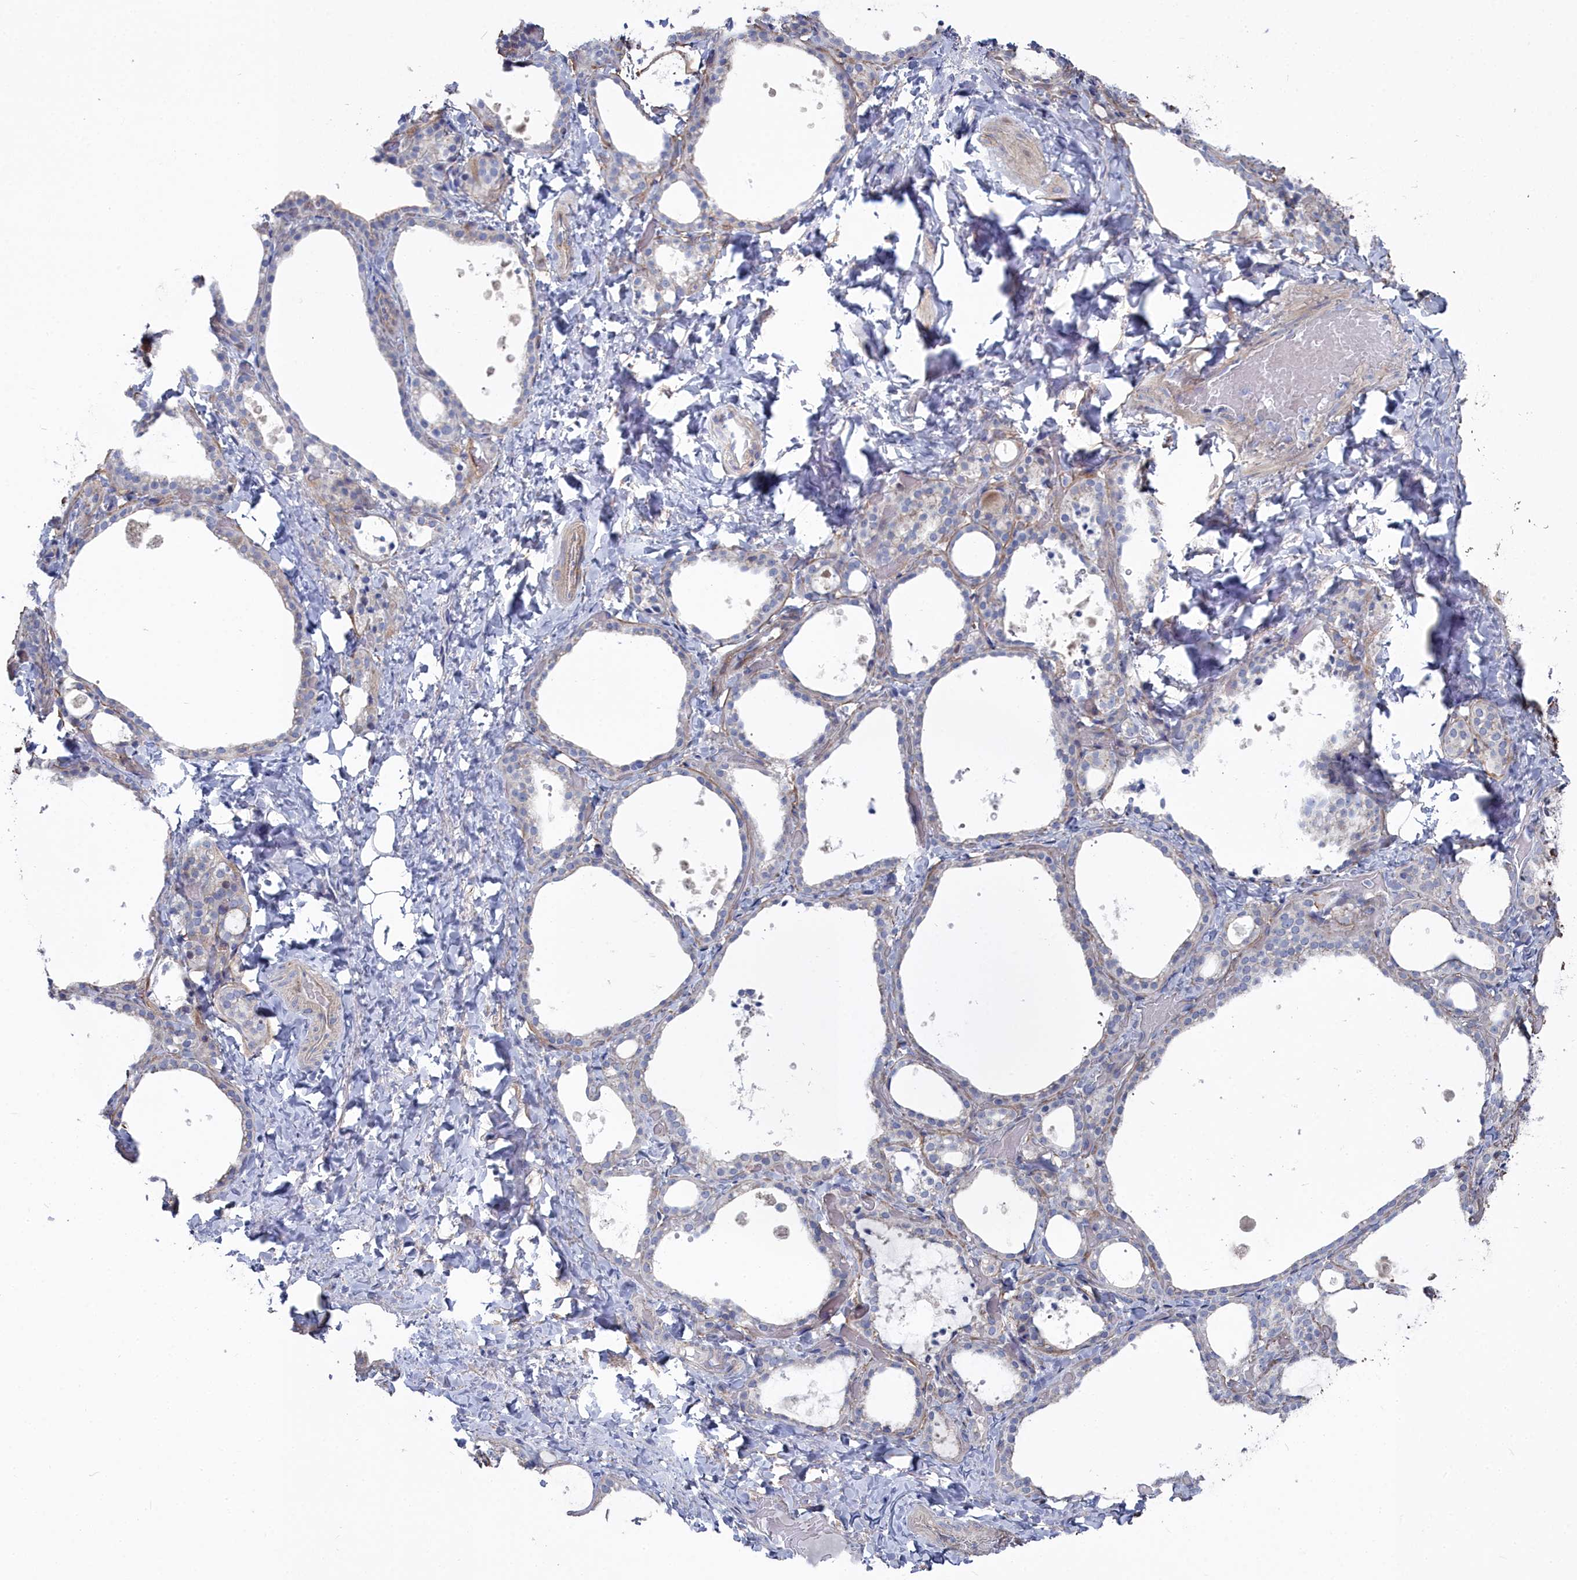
{"staining": {"intensity": "weak", "quantity": "25%-75%", "location": "cytoplasmic/membranous"}, "tissue": "thyroid gland", "cell_type": "Glandular cells", "image_type": "normal", "snomed": [{"axis": "morphology", "description": "Normal tissue, NOS"}, {"axis": "topography", "description": "Thyroid gland"}], "caption": "Brown immunohistochemical staining in normal thyroid gland displays weak cytoplasmic/membranous staining in approximately 25%-75% of glandular cells.", "gene": "SHISAL2A", "patient": {"sex": "female", "age": 44}}